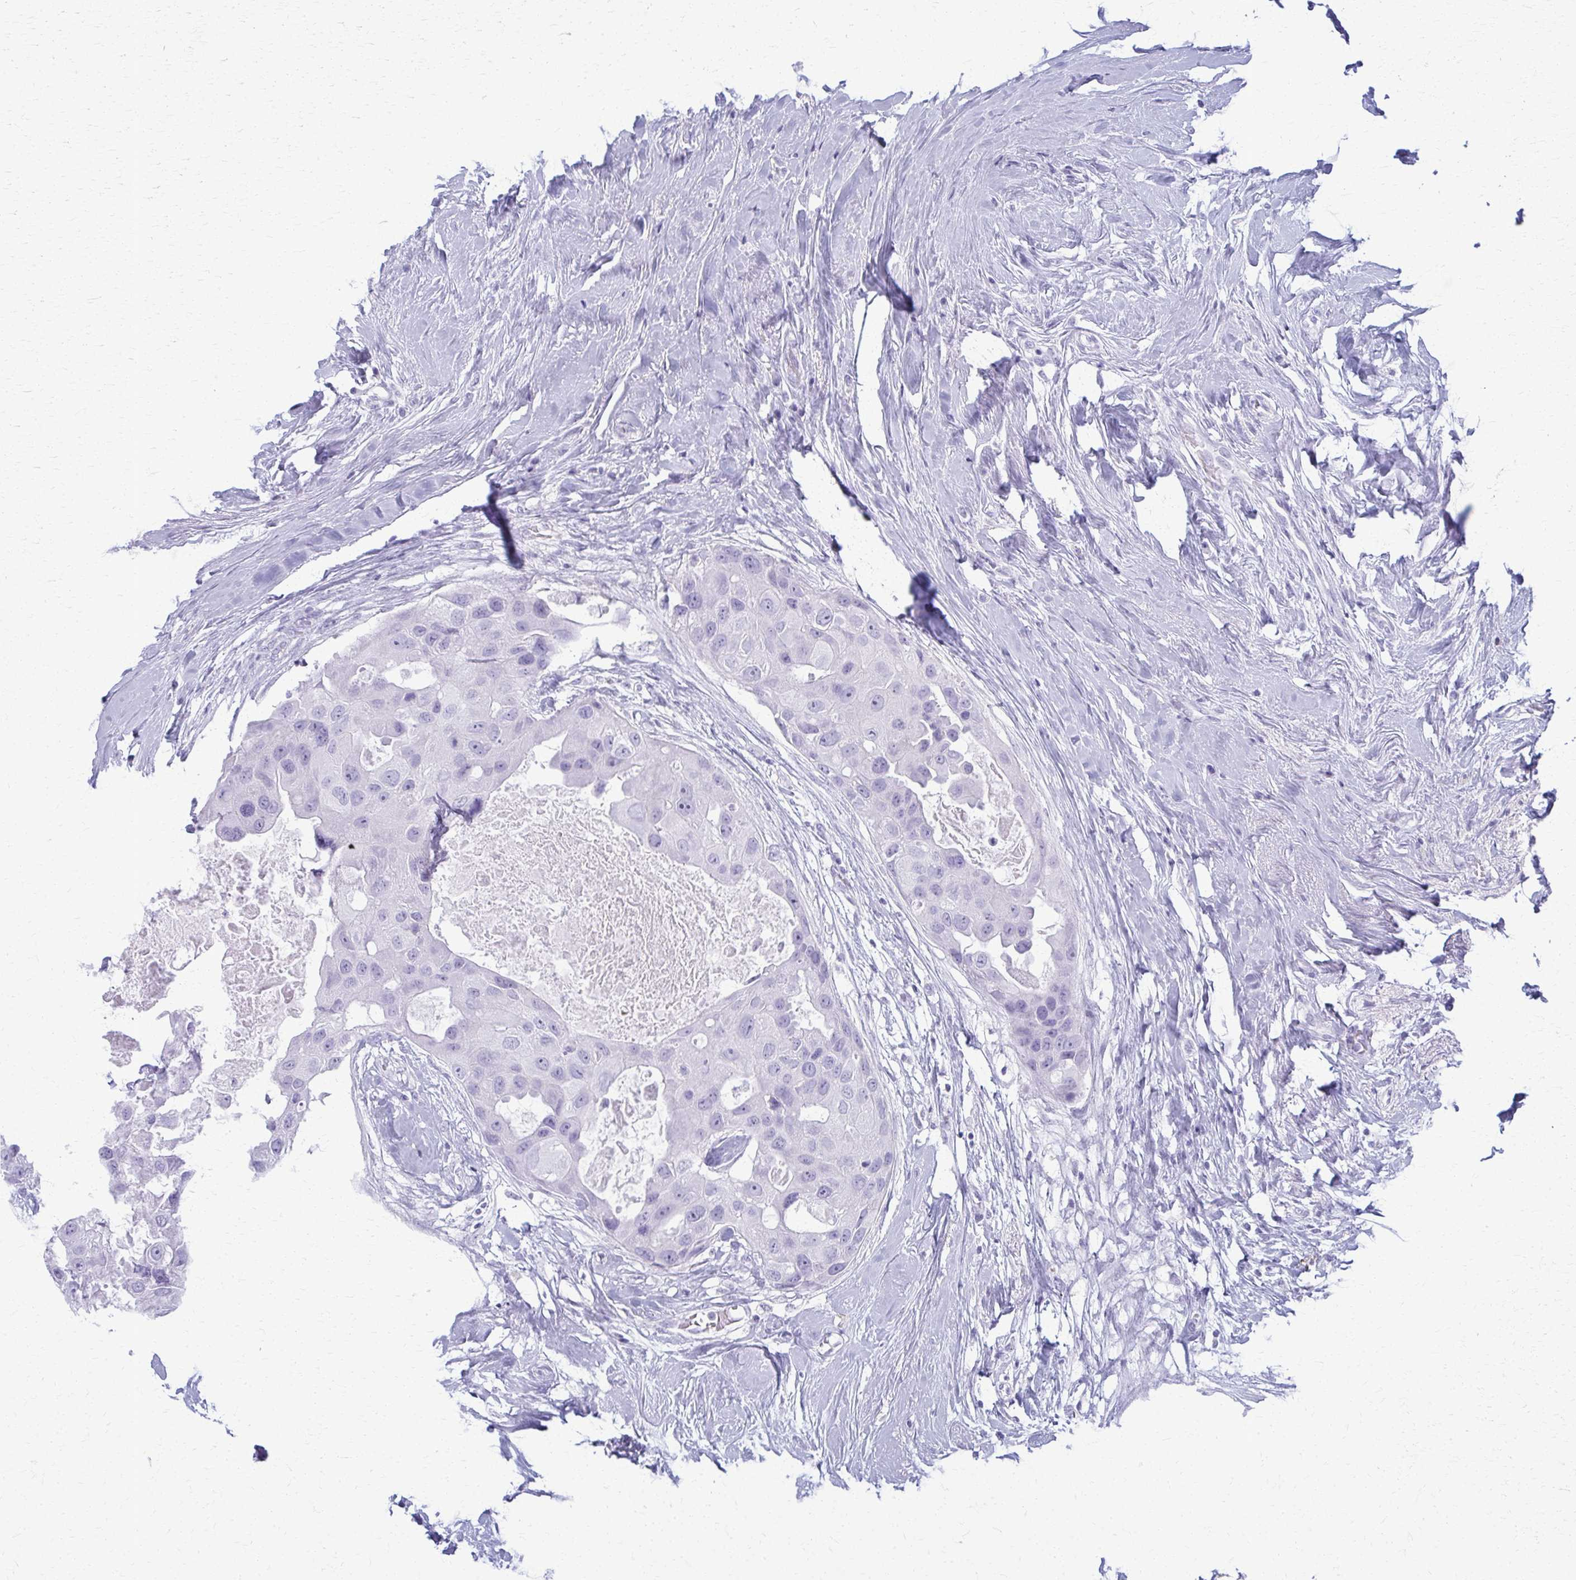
{"staining": {"intensity": "negative", "quantity": "none", "location": "none"}, "tissue": "breast cancer", "cell_type": "Tumor cells", "image_type": "cancer", "snomed": [{"axis": "morphology", "description": "Duct carcinoma"}, {"axis": "topography", "description": "Breast"}], "caption": "This micrograph is of breast cancer stained with immunohistochemistry to label a protein in brown with the nuclei are counter-stained blue. There is no staining in tumor cells.", "gene": "ACSM2B", "patient": {"sex": "female", "age": 43}}